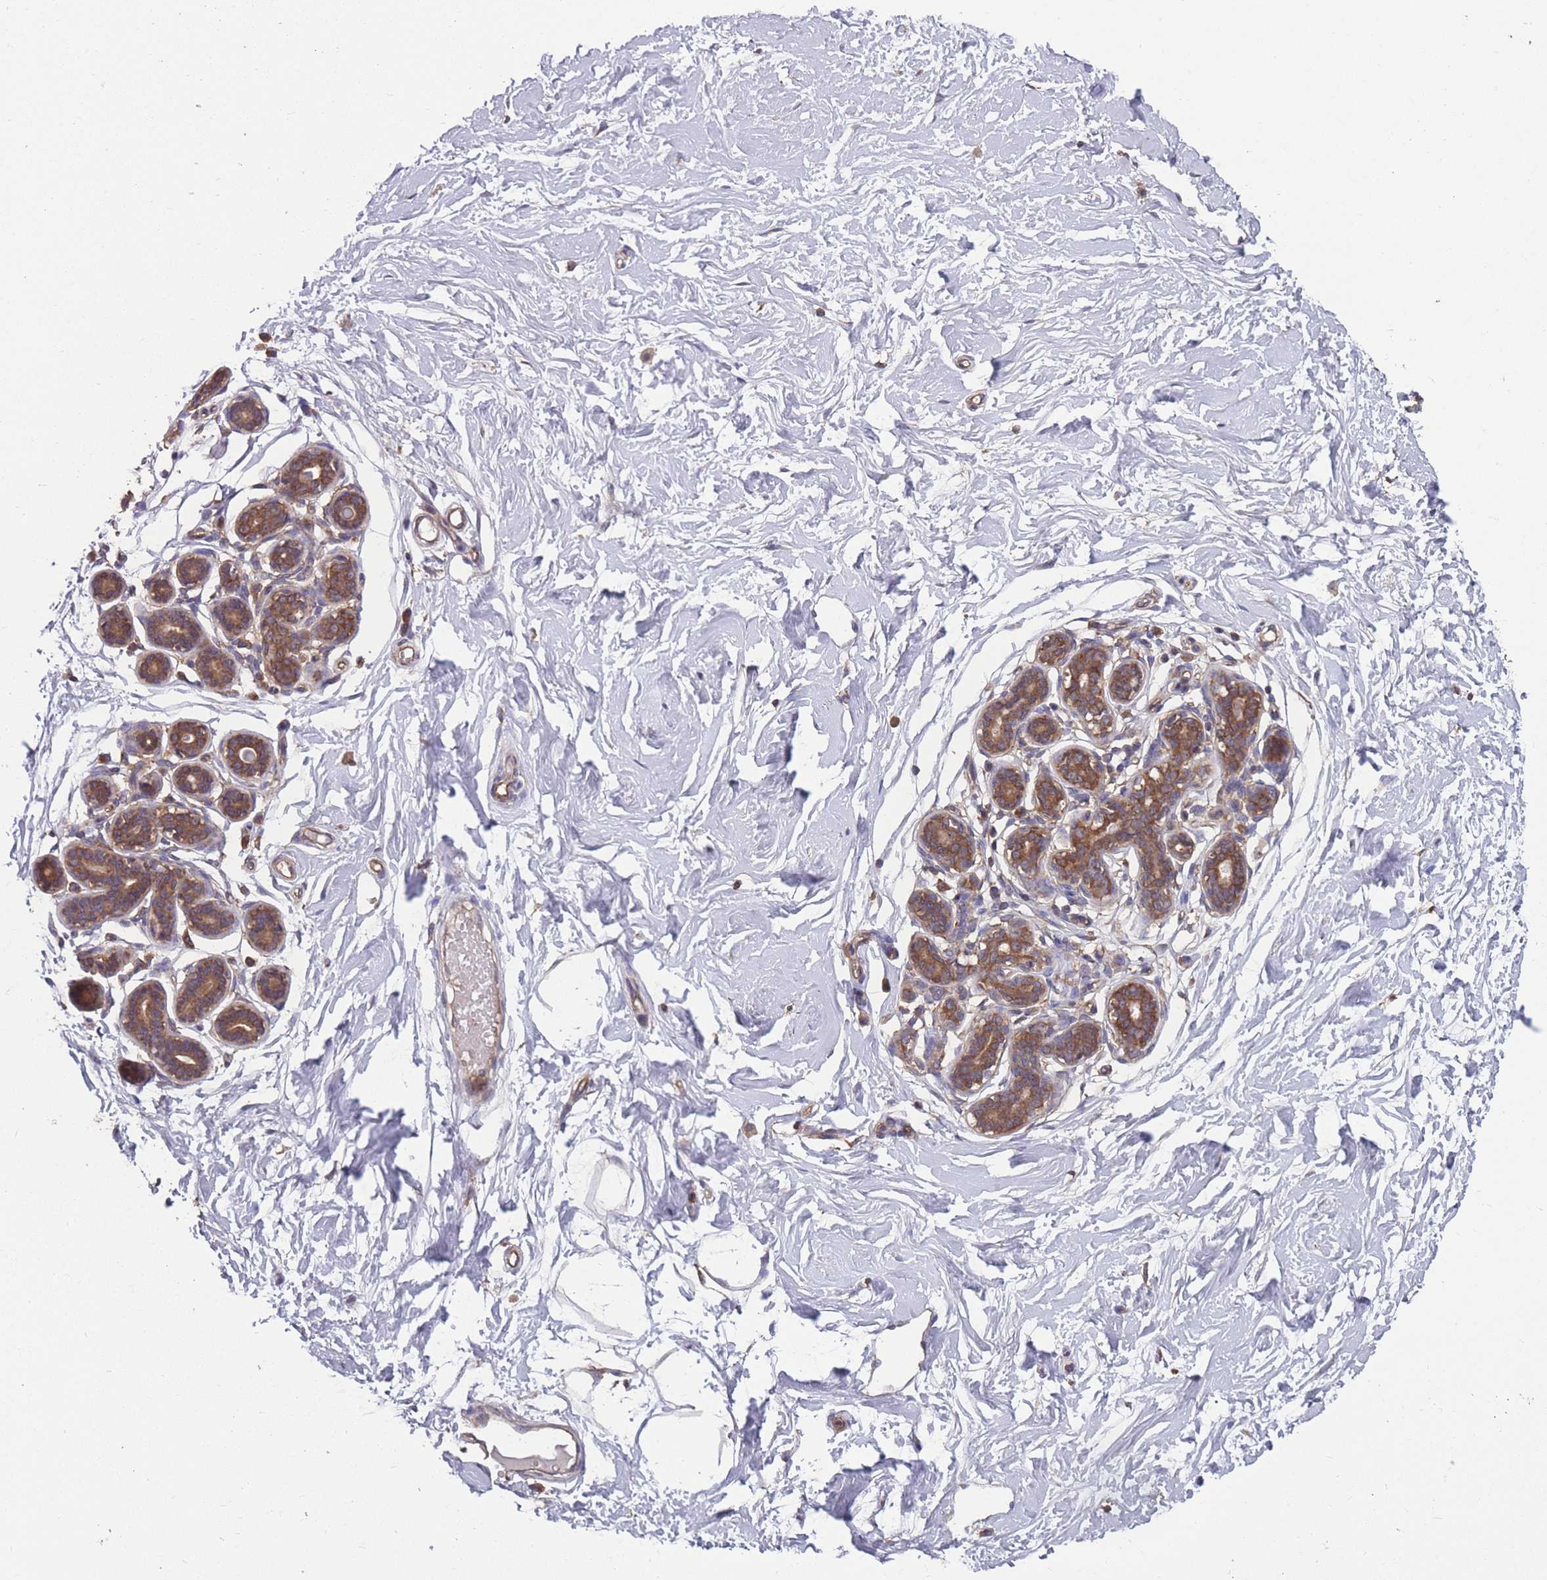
{"staining": {"intensity": "negative", "quantity": "none", "location": "none"}, "tissue": "breast", "cell_type": "Adipocytes", "image_type": "normal", "snomed": [{"axis": "morphology", "description": "Normal tissue, NOS"}, {"axis": "morphology", "description": "Adenoma, NOS"}, {"axis": "topography", "description": "Breast"}], "caption": "The histopathology image shows no significant expression in adipocytes of breast. (Stains: DAB IHC with hematoxylin counter stain, Microscopy: brightfield microscopy at high magnification).", "gene": "ZPR1", "patient": {"sex": "female", "age": 23}}